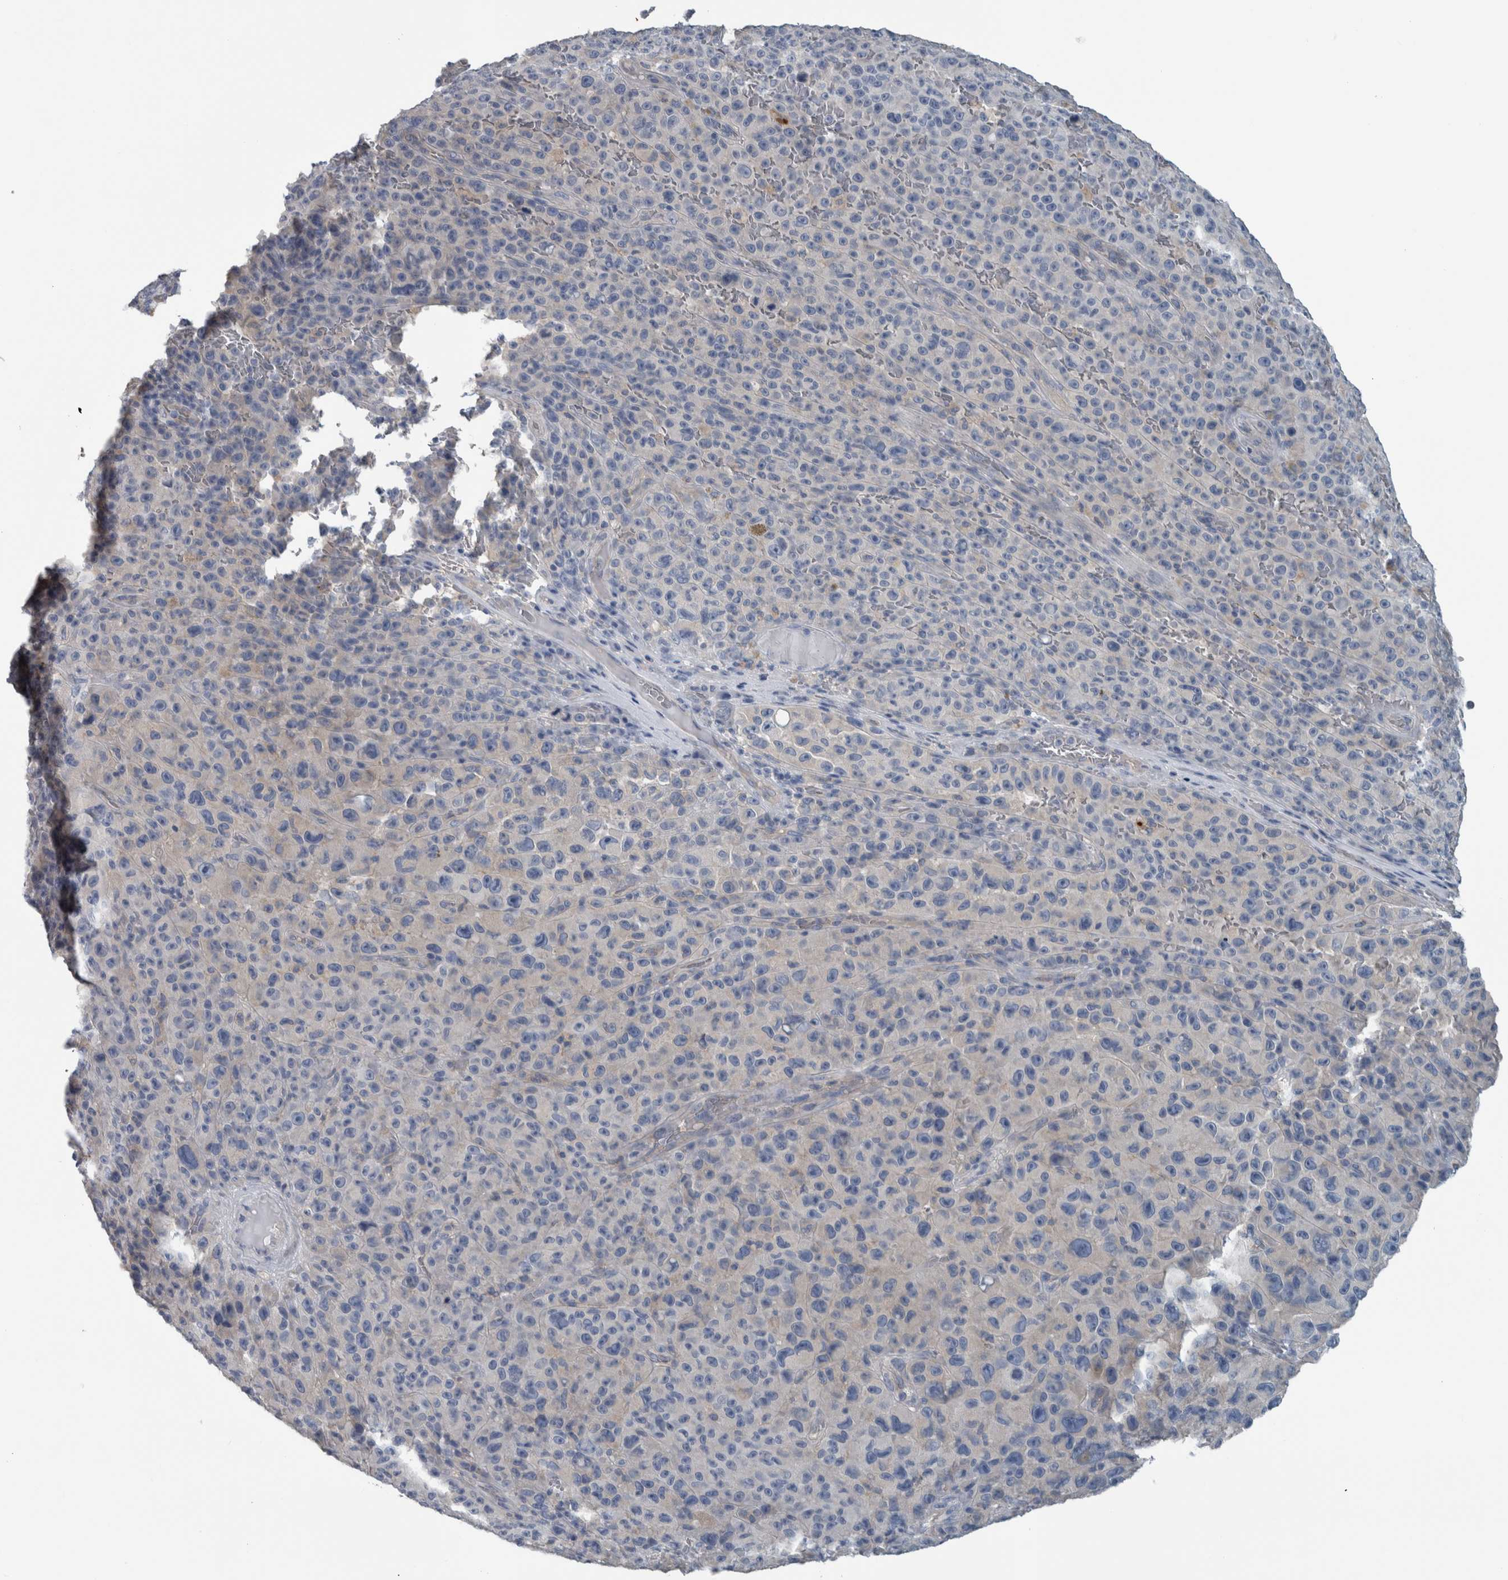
{"staining": {"intensity": "negative", "quantity": "none", "location": "none"}, "tissue": "melanoma", "cell_type": "Tumor cells", "image_type": "cancer", "snomed": [{"axis": "morphology", "description": "Malignant melanoma, NOS"}, {"axis": "topography", "description": "Skin"}], "caption": "Human melanoma stained for a protein using IHC exhibits no positivity in tumor cells.", "gene": "SH3GL2", "patient": {"sex": "female", "age": 82}}